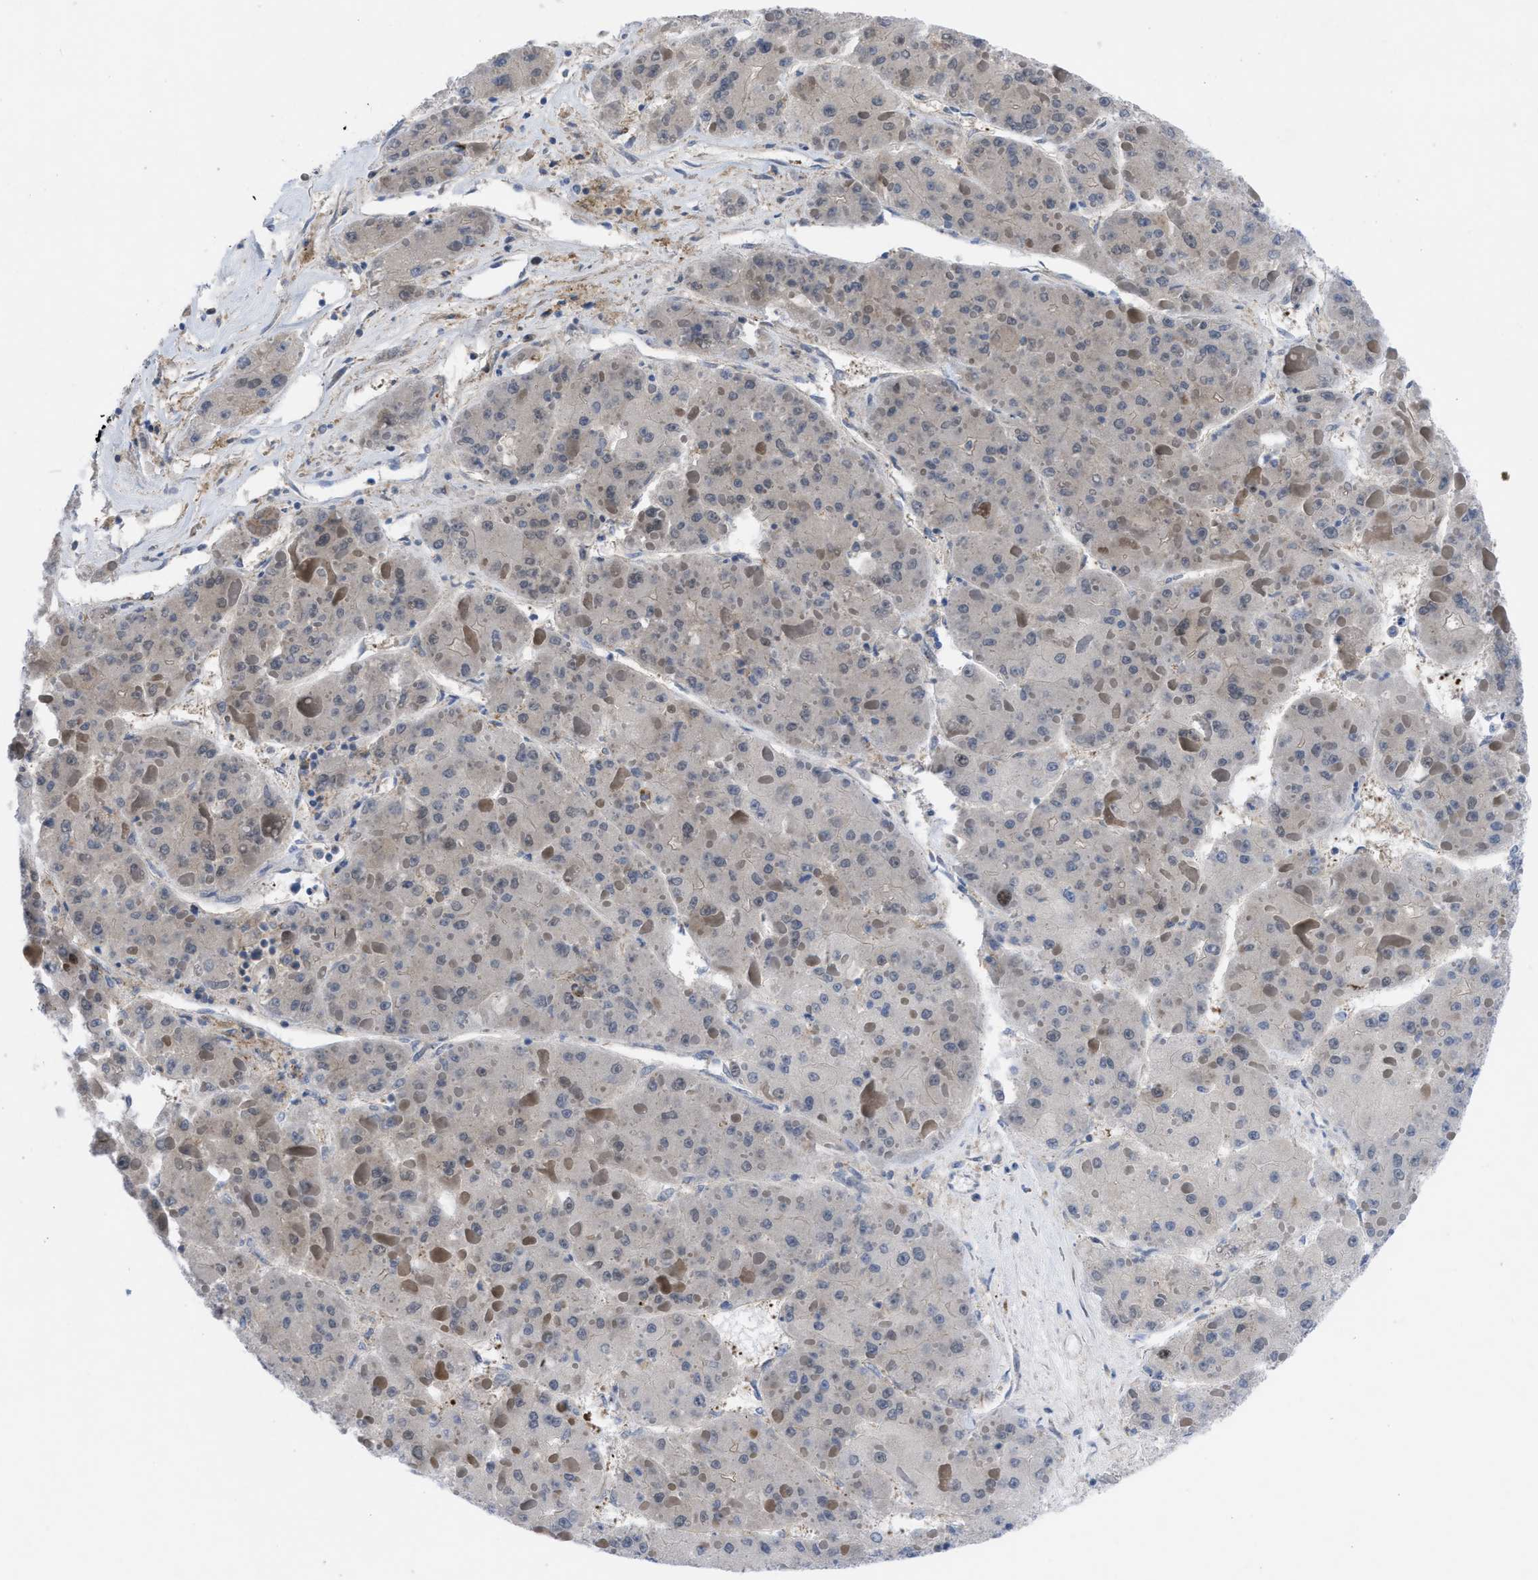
{"staining": {"intensity": "negative", "quantity": "none", "location": "none"}, "tissue": "liver cancer", "cell_type": "Tumor cells", "image_type": "cancer", "snomed": [{"axis": "morphology", "description": "Carcinoma, Hepatocellular, NOS"}, {"axis": "topography", "description": "Liver"}], "caption": "Immunohistochemical staining of liver cancer (hepatocellular carcinoma) reveals no significant staining in tumor cells.", "gene": "IL17RE", "patient": {"sex": "female", "age": 73}}